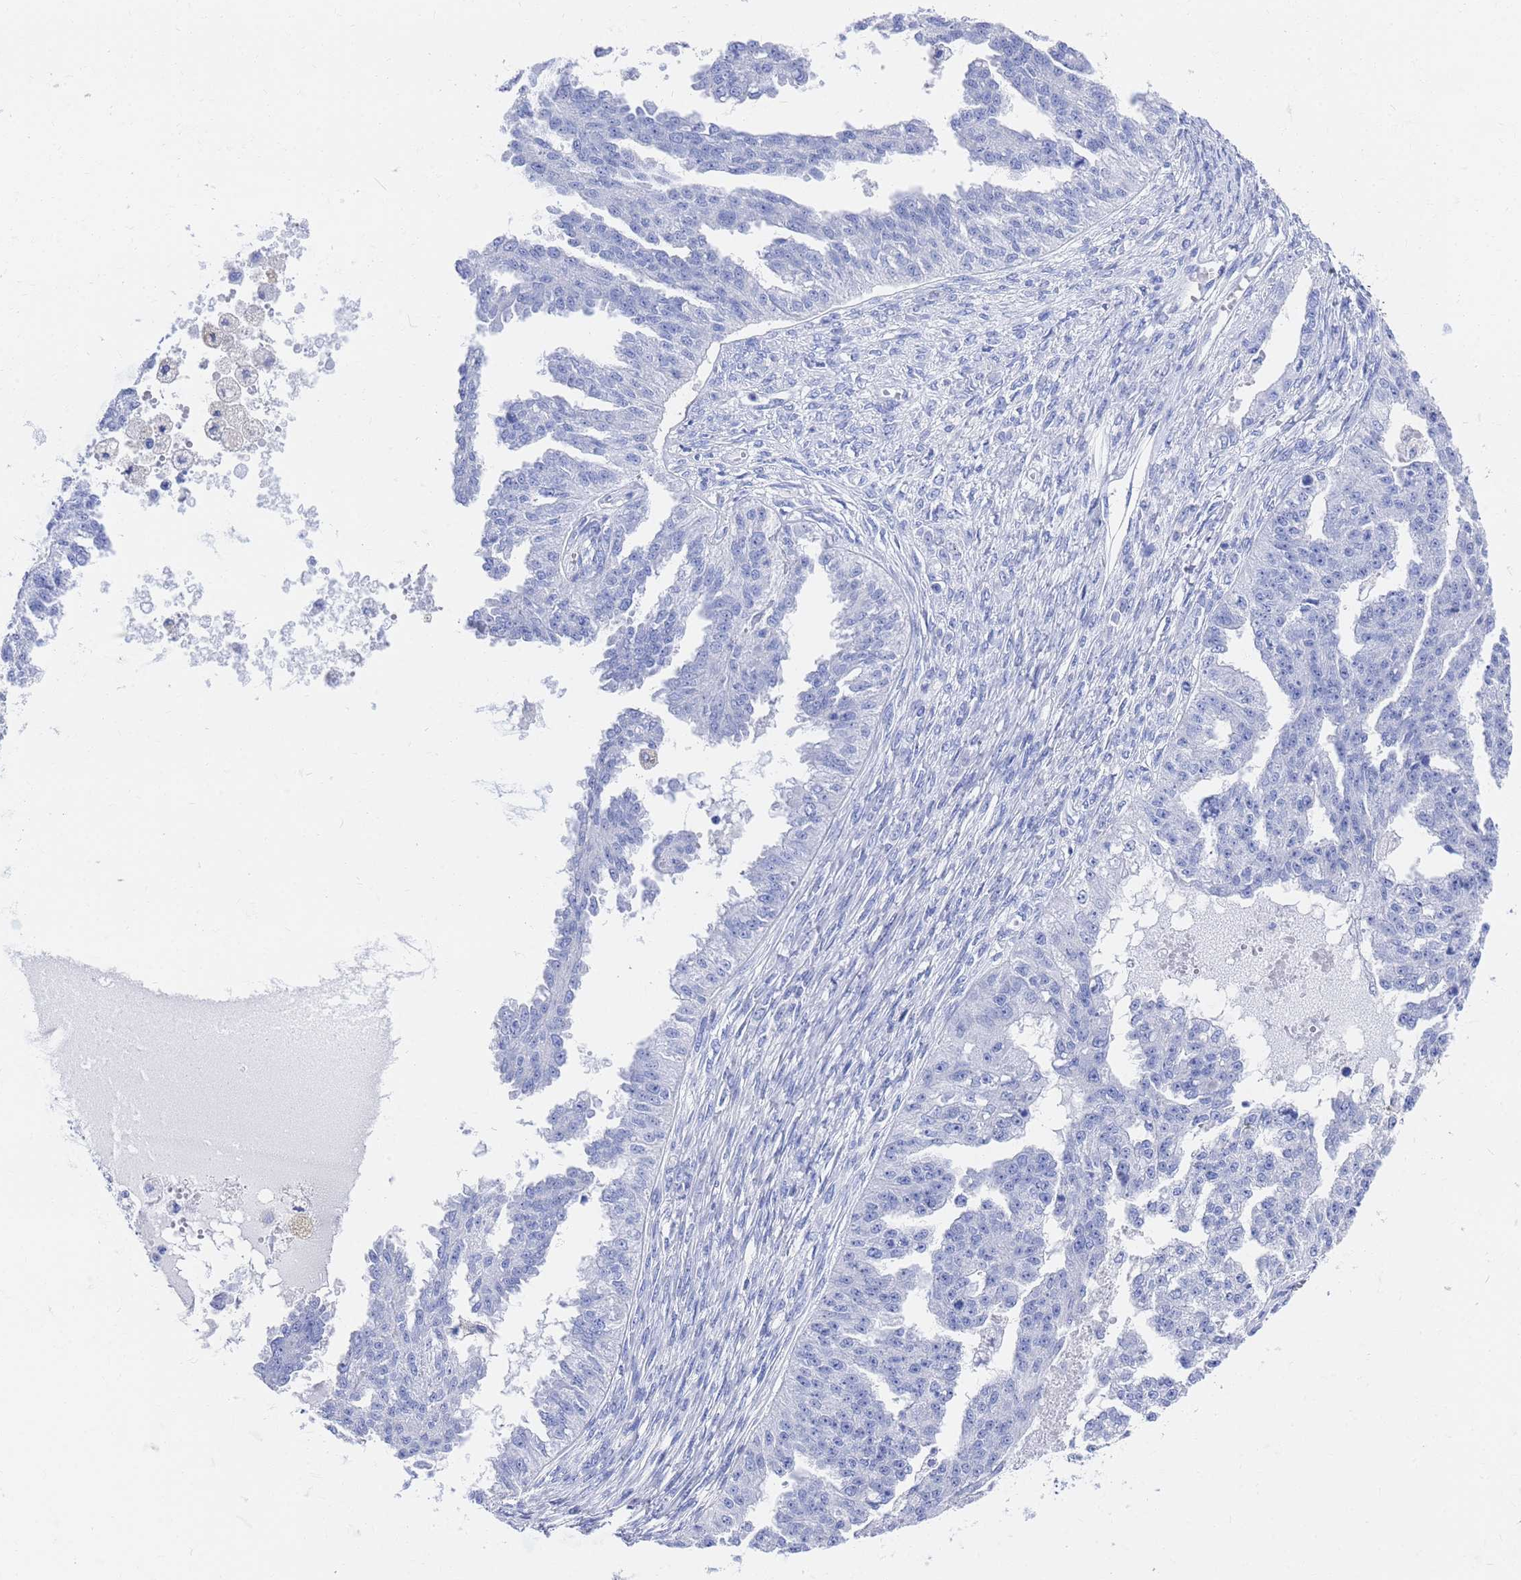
{"staining": {"intensity": "negative", "quantity": "none", "location": "none"}, "tissue": "ovarian cancer", "cell_type": "Tumor cells", "image_type": "cancer", "snomed": [{"axis": "morphology", "description": "Cystadenocarcinoma, serous, NOS"}, {"axis": "topography", "description": "Ovary"}], "caption": "Ovarian cancer was stained to show a protein in brown. There is no significant positivity in tumor cells.", "gene": "GGT1", "patient": {"sex": "female", "age": 58}}